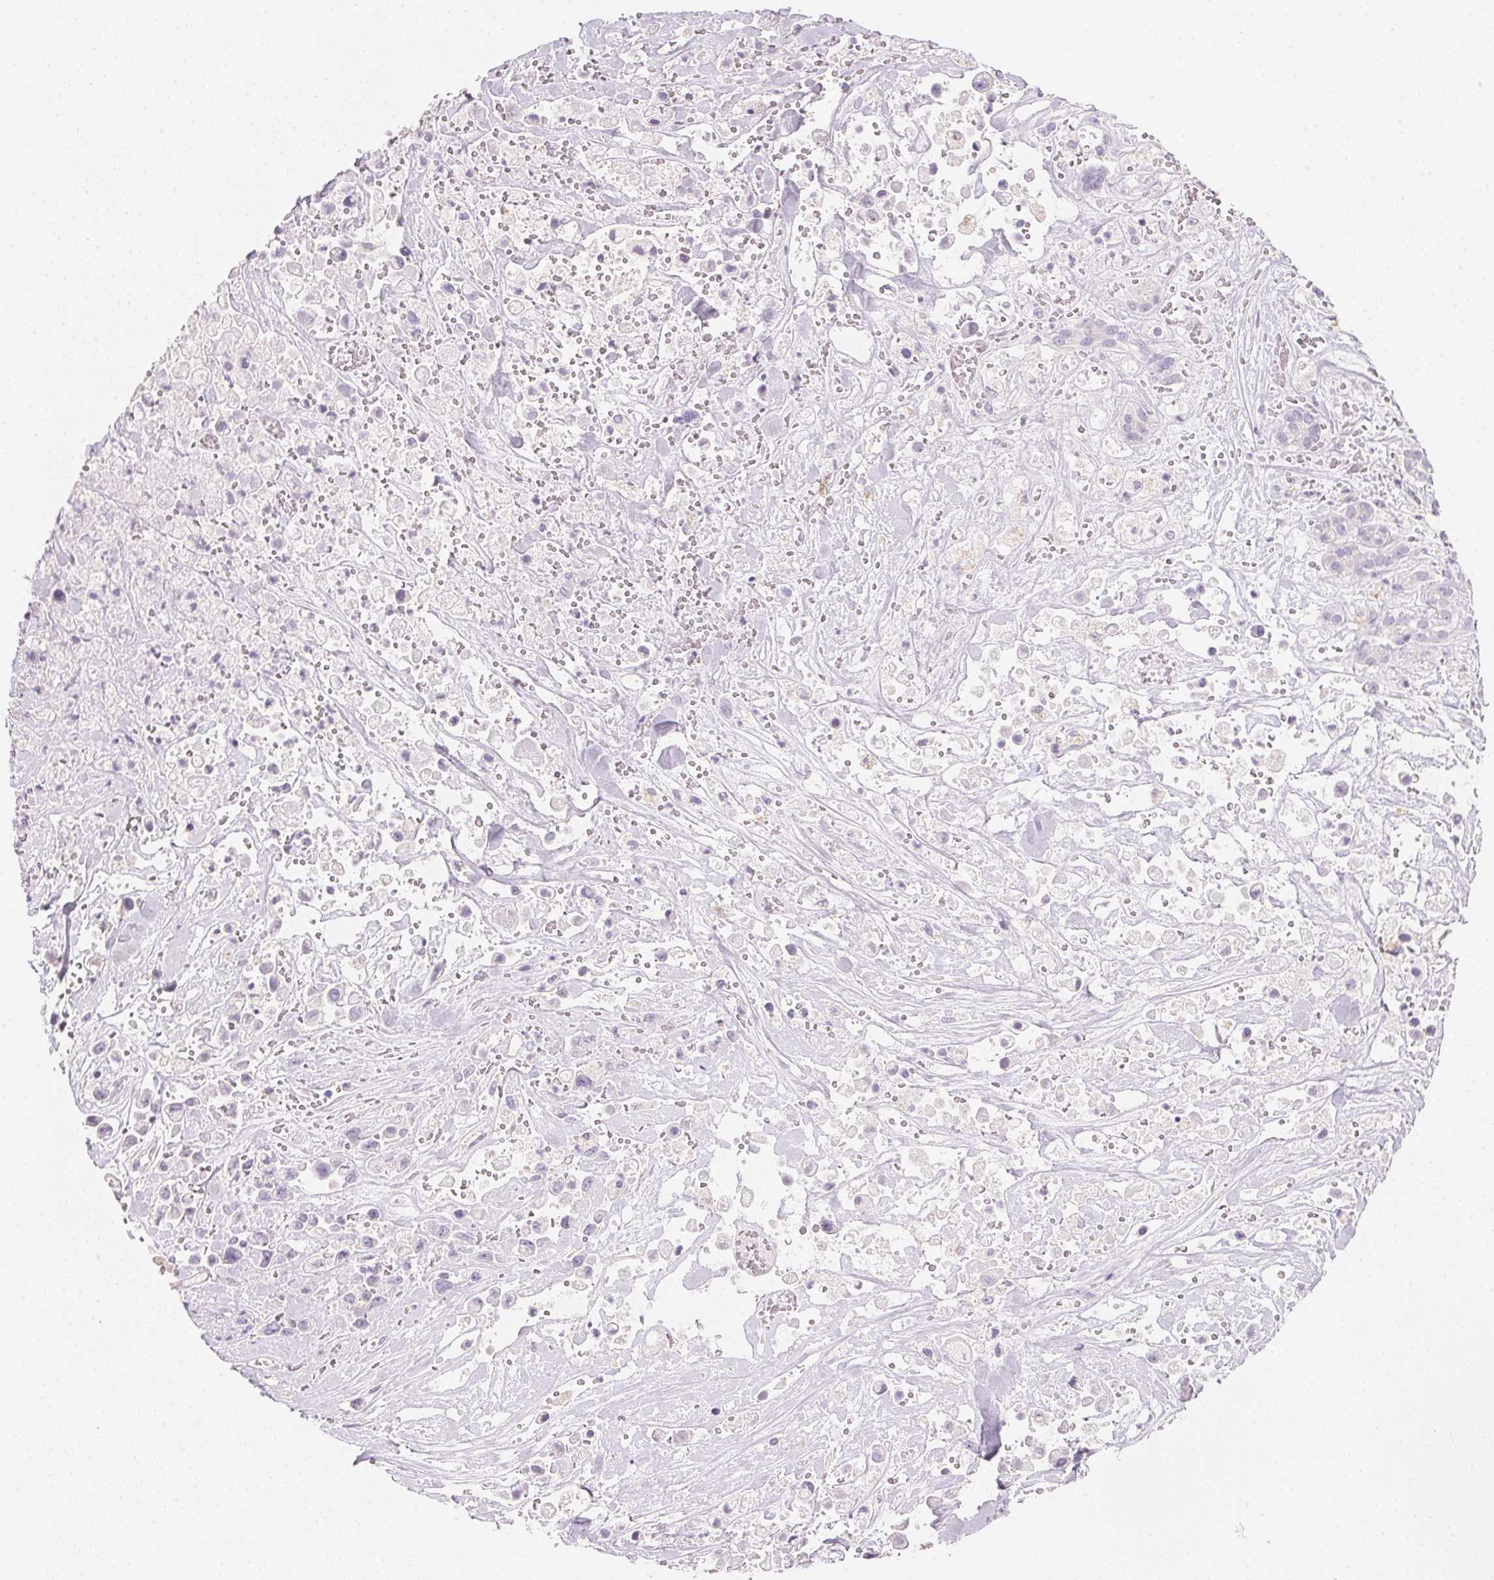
{"staining": {"intensity": "negative", "quantity": "none", "location": "none"}, "tissue": "pancreatic cancer", "cell_type": "Tumor cells", "image_type": "cancer", "snomed": [{"axis": "morphology", "description": "Adenocarcinoma, NOS"}, {"axis": "topography", "description": "Pancreas"}], "caption": "Pancreatic cancer (adenocarcinoma) was stained to show a protein in brown. There is no significant staining in tumor cells.", "gene": "ACP3", "patient": {"sex": "male", "age": 44}}